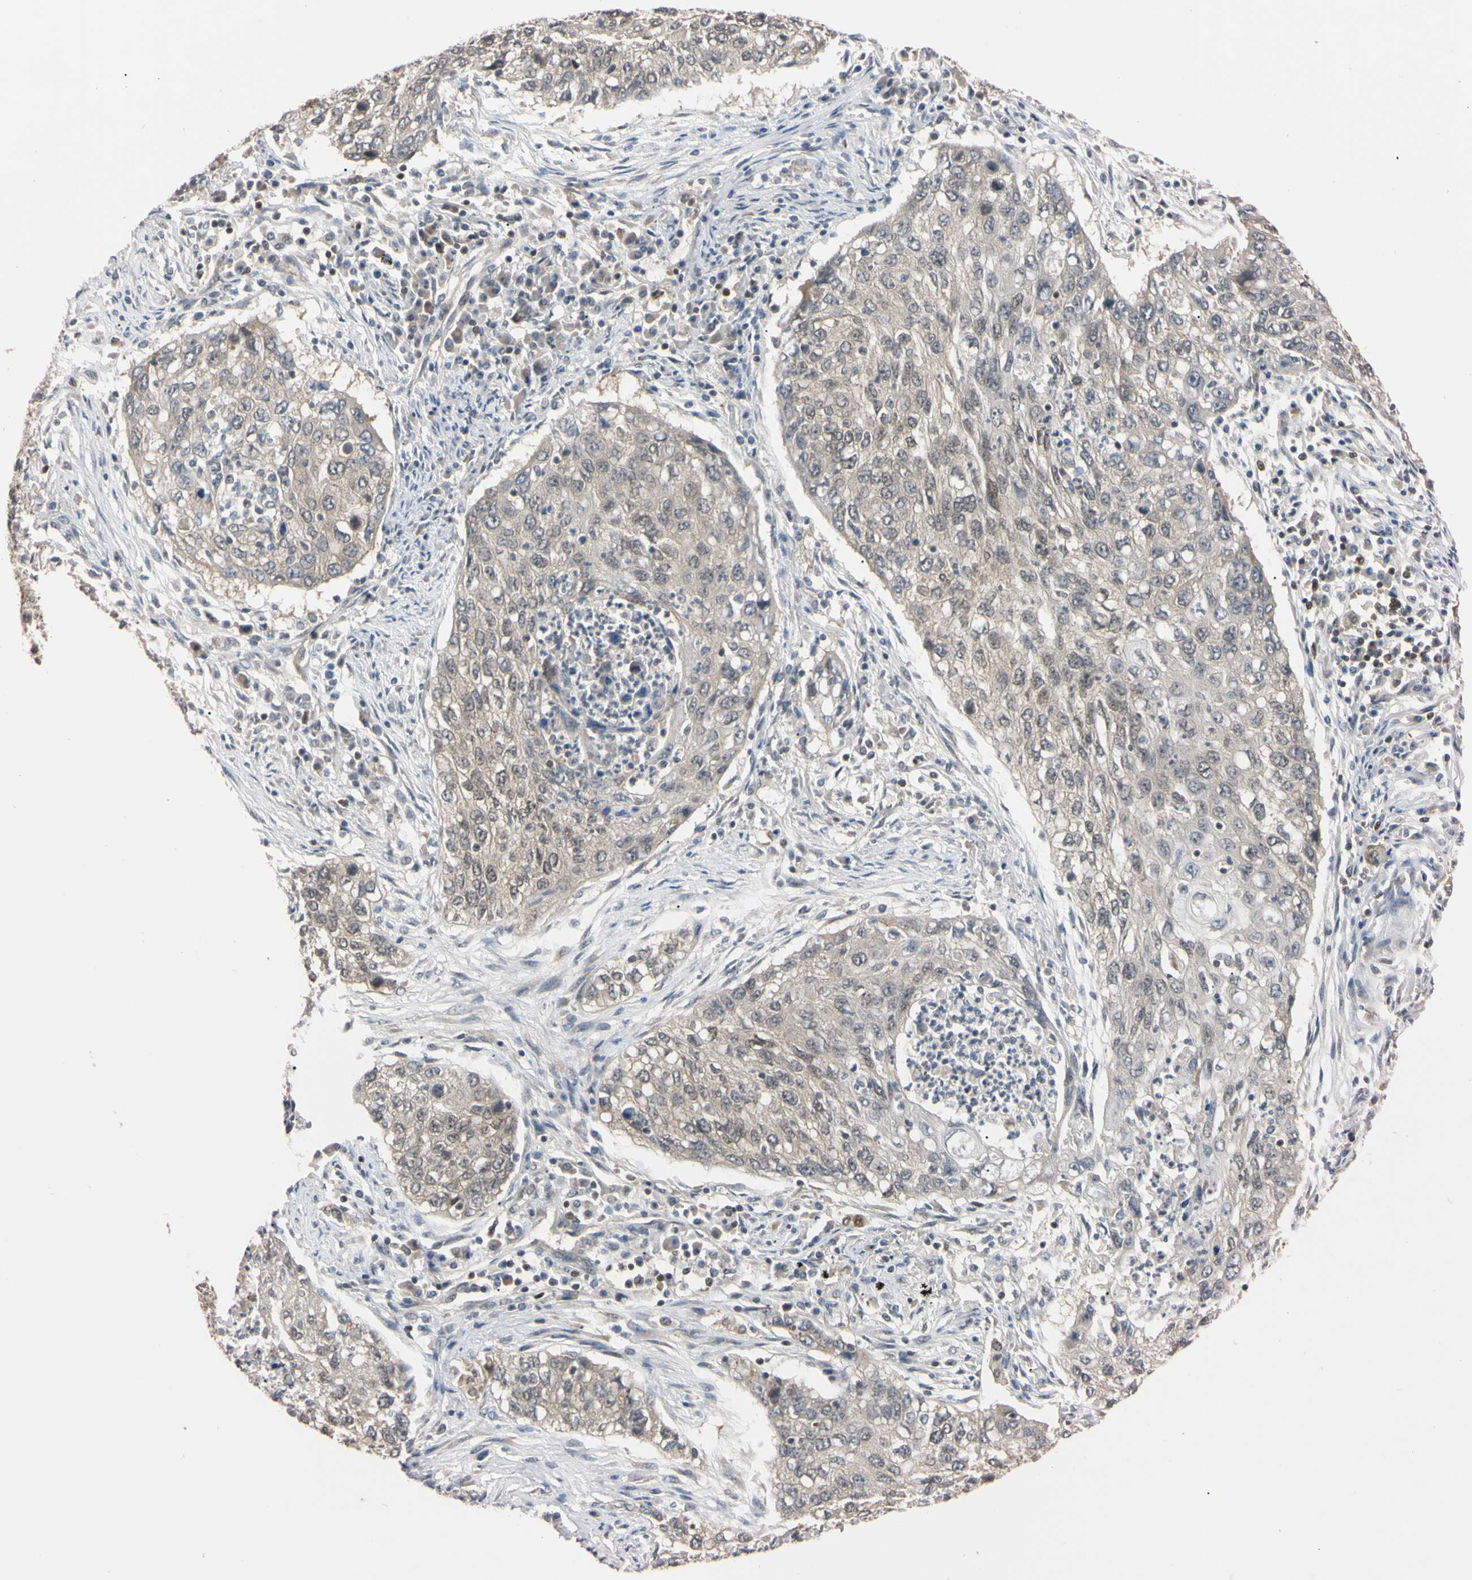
{"staining": {"intensity": "weak", "quantity": ">75%", "location": "cytoplasmic/membranous"}, "tissue": "lung cancer", "cell_type": "Tumor cells", "image_type": "cancer", "snomed": [{"axis": "morphology", "description": "Squamous cell carcinoma, NOS"}, {"axis": "topography", "description": "Lung"}], "caption": "High-magnification brightfield microscopy of lung squamous cell carcinoma stained with DAB (3,3'-diaminobenzidine) (brown) and counterstained with hematoxylin (blue). tumor cells exhibit weak cytoplasmic/membranous positivity is present in approximately>75% of cells.", "gene": "UBE2I", "patient": {"sex": "female", "age": 63}}